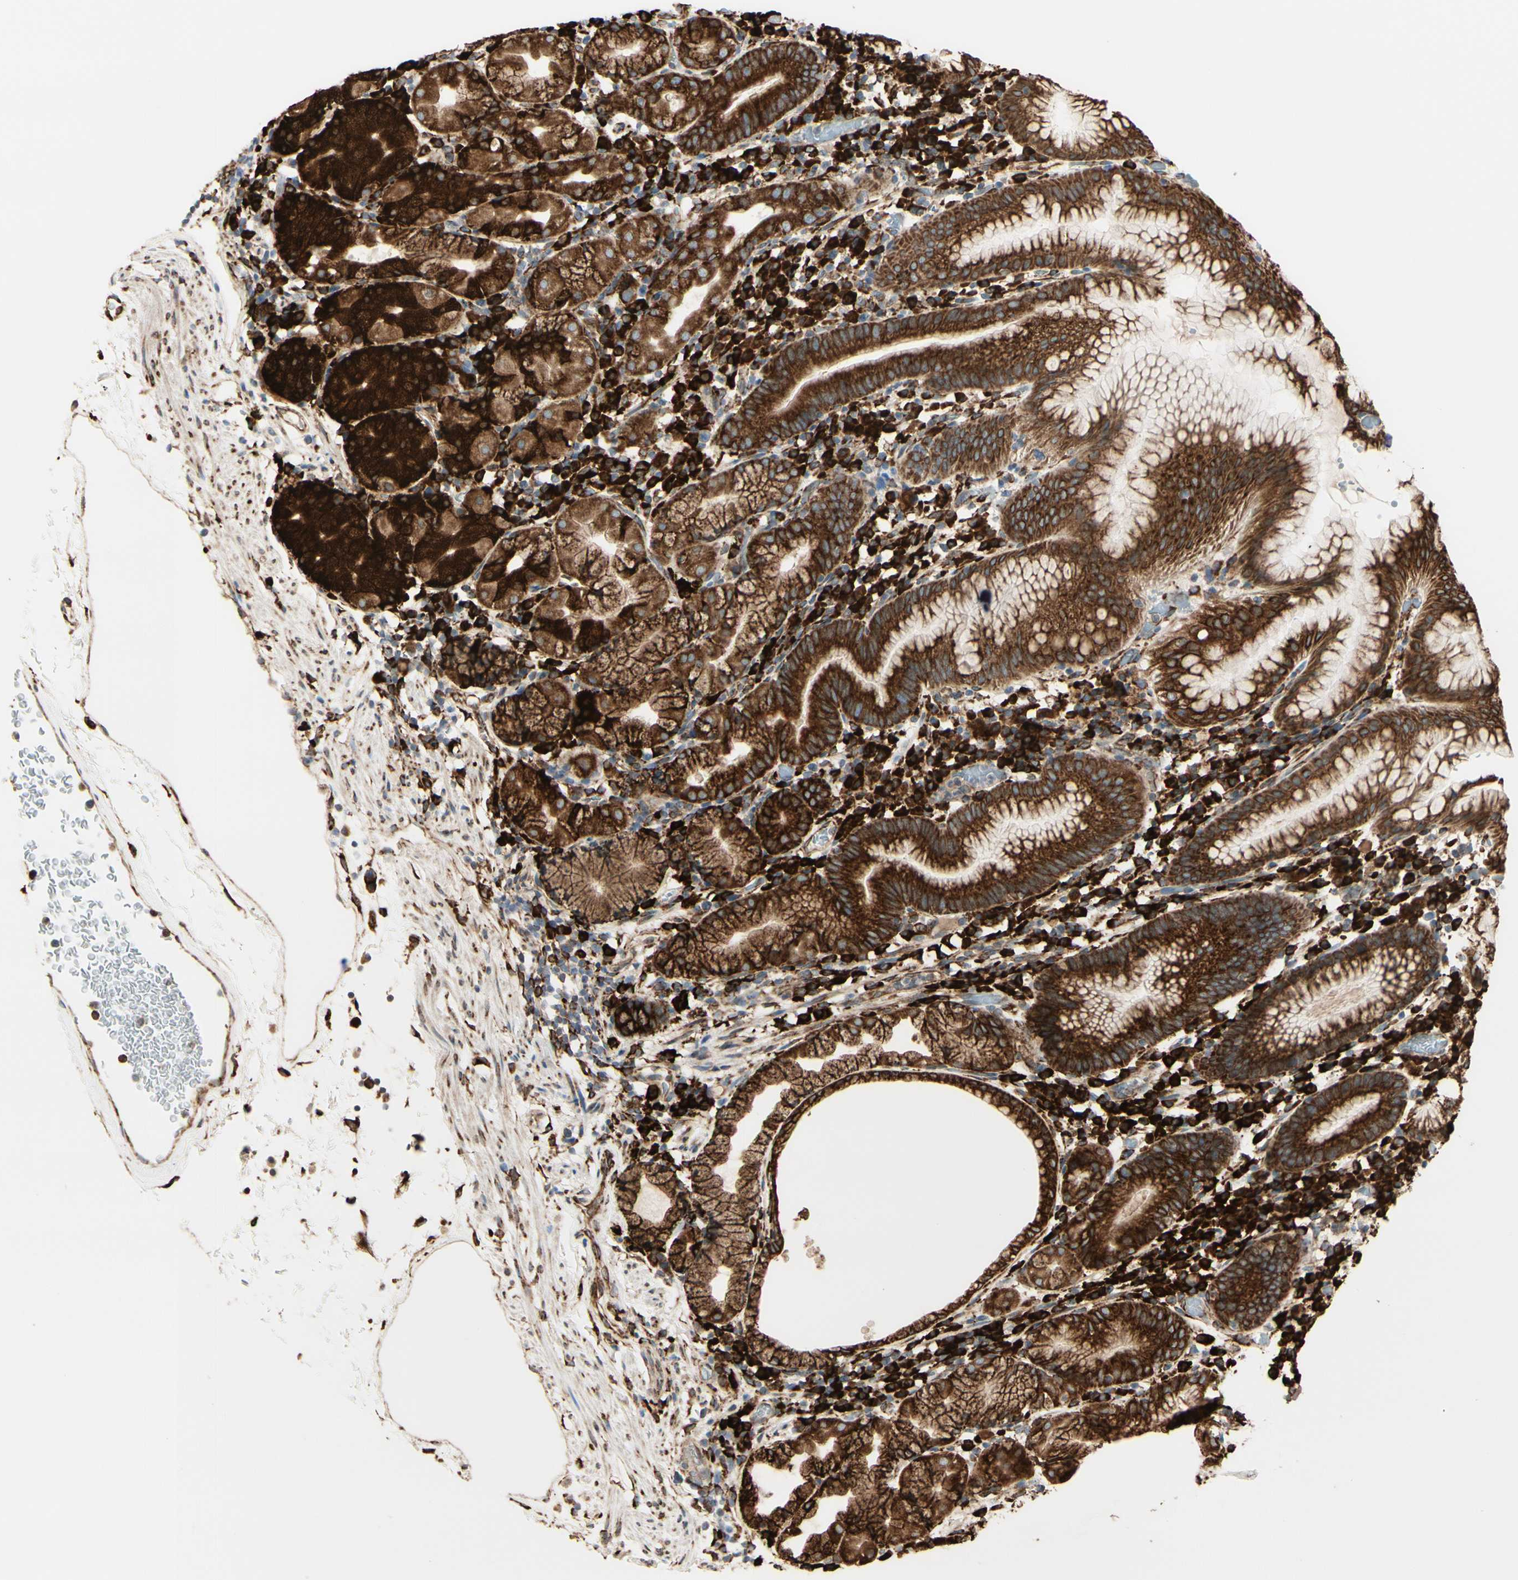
{"staining": {"intensity": "strong", "quantity": ">75%", "location": "cytoplasmic/membranous"}, "tissue": "stomach", "cell_type": "Glandular cells", "image_type": "normal", "snomed": [{"axis": "morphology", "description": "Normal tissue, NOS"}, {"axis": "topography", "description": "Stomach"}, {"axis": "topography", "description": "Stomach, lower"}], "caption": "Immunohistochemical staining of unremarkable human stomach reveals strong cytoplasmic/membranous protein positivity in approximately >75% of glandular cells. (IHC, brightfield microscopy, high magnification).", "gene": "RRBP1", "patient": {"sex": "female", "age": 75}}